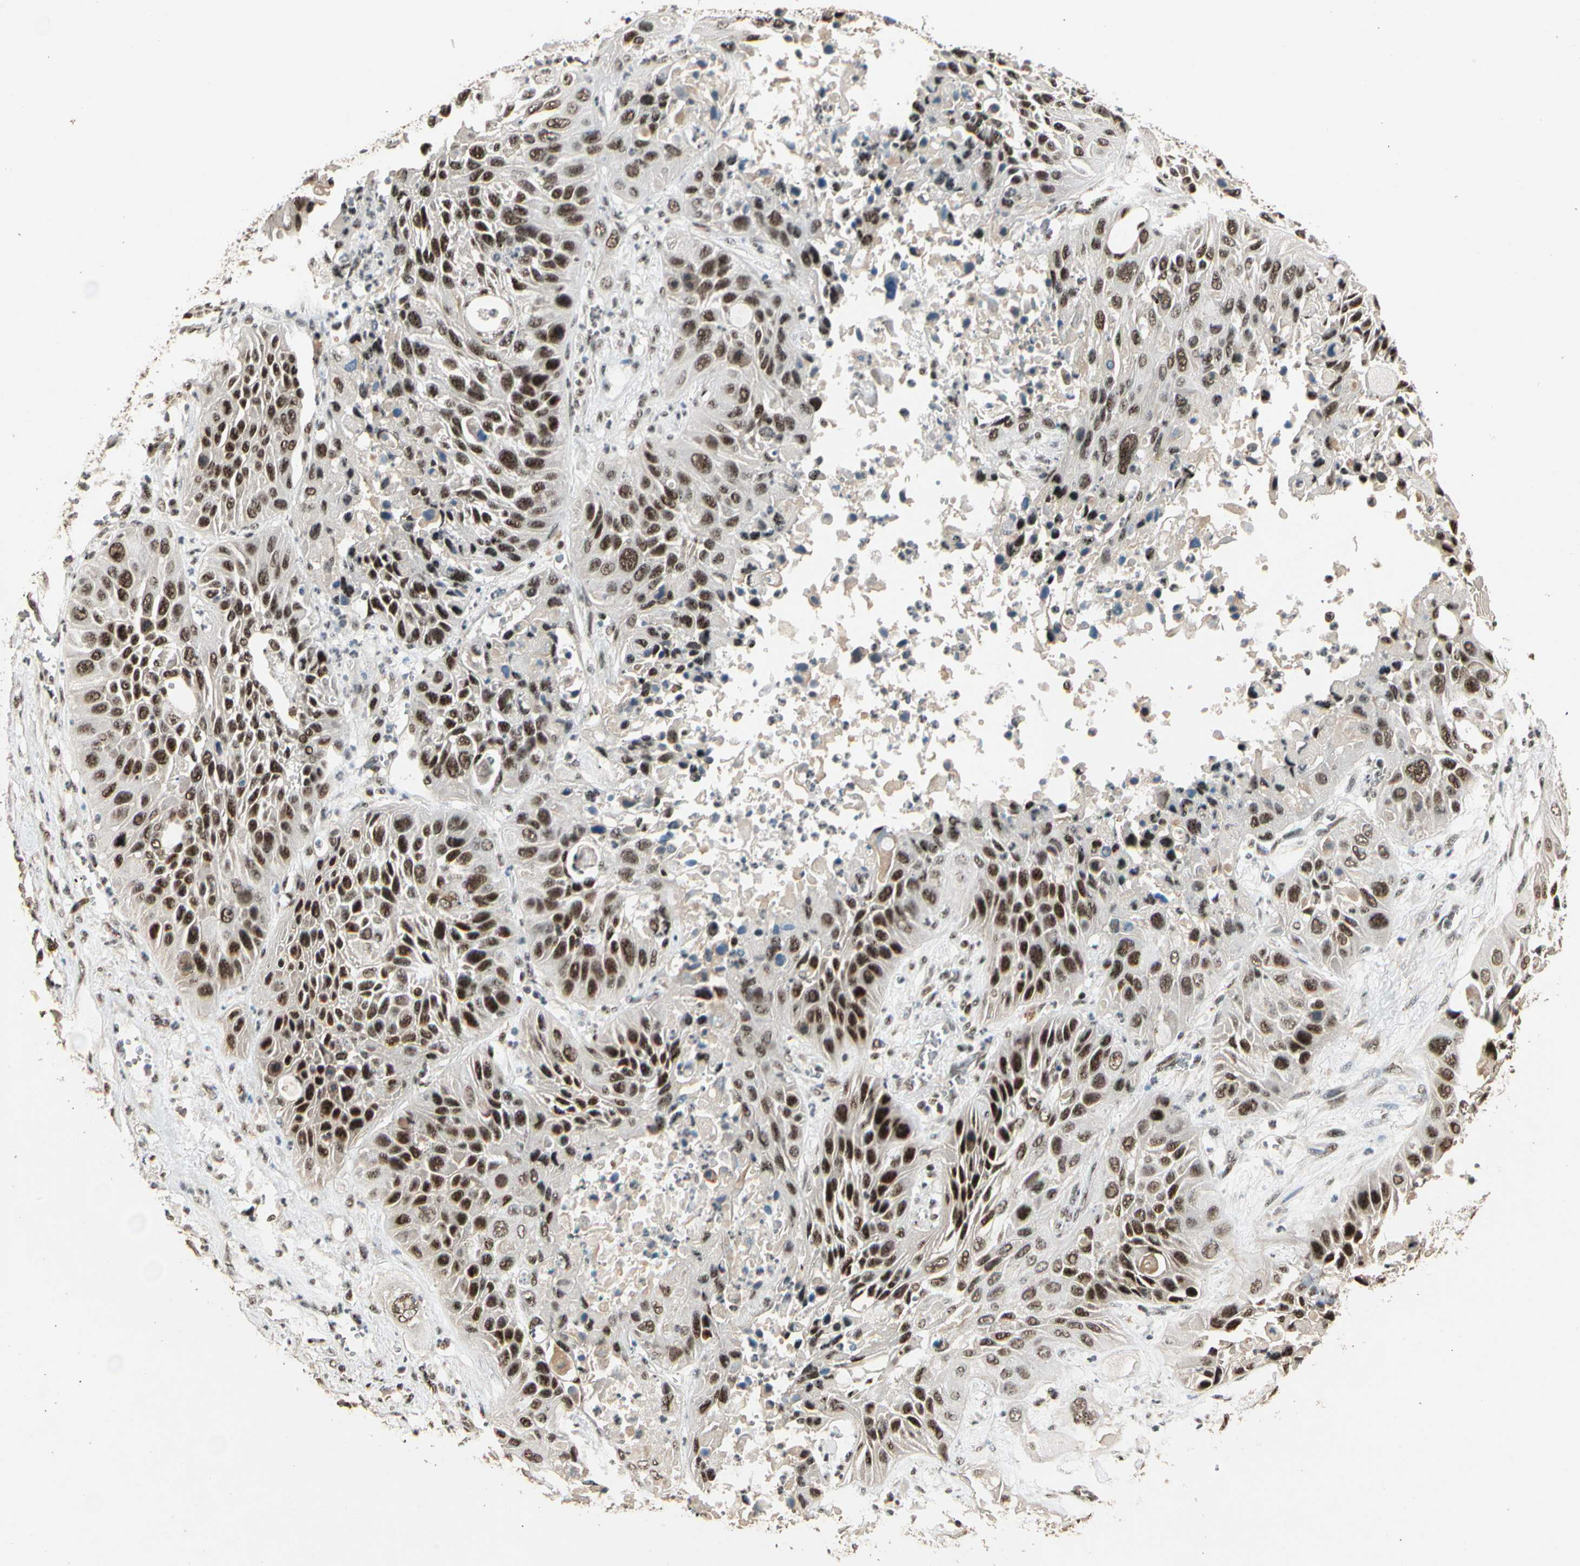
{"staining": {"intensity": "strong", "quantity": ">75%", "location": "nuclear"}, "tissue": "lung cancer", "cell_type": "Tumor cells", "image_type": "cancer", "snomed": [{"axis": "morphology", "description": "Squamous cell carcinoma, NOS"}, {"axis": "topography", "description": "Lung"}], "caption": "Immunohistochemistry (IHC) of human lung cancer (squamous cell carcinoma) reveals high levels of strong nuclear expression in about >75% of tumor cells.", "gene": "RBM25", "patient": {"sex": "female", "age": 76}}